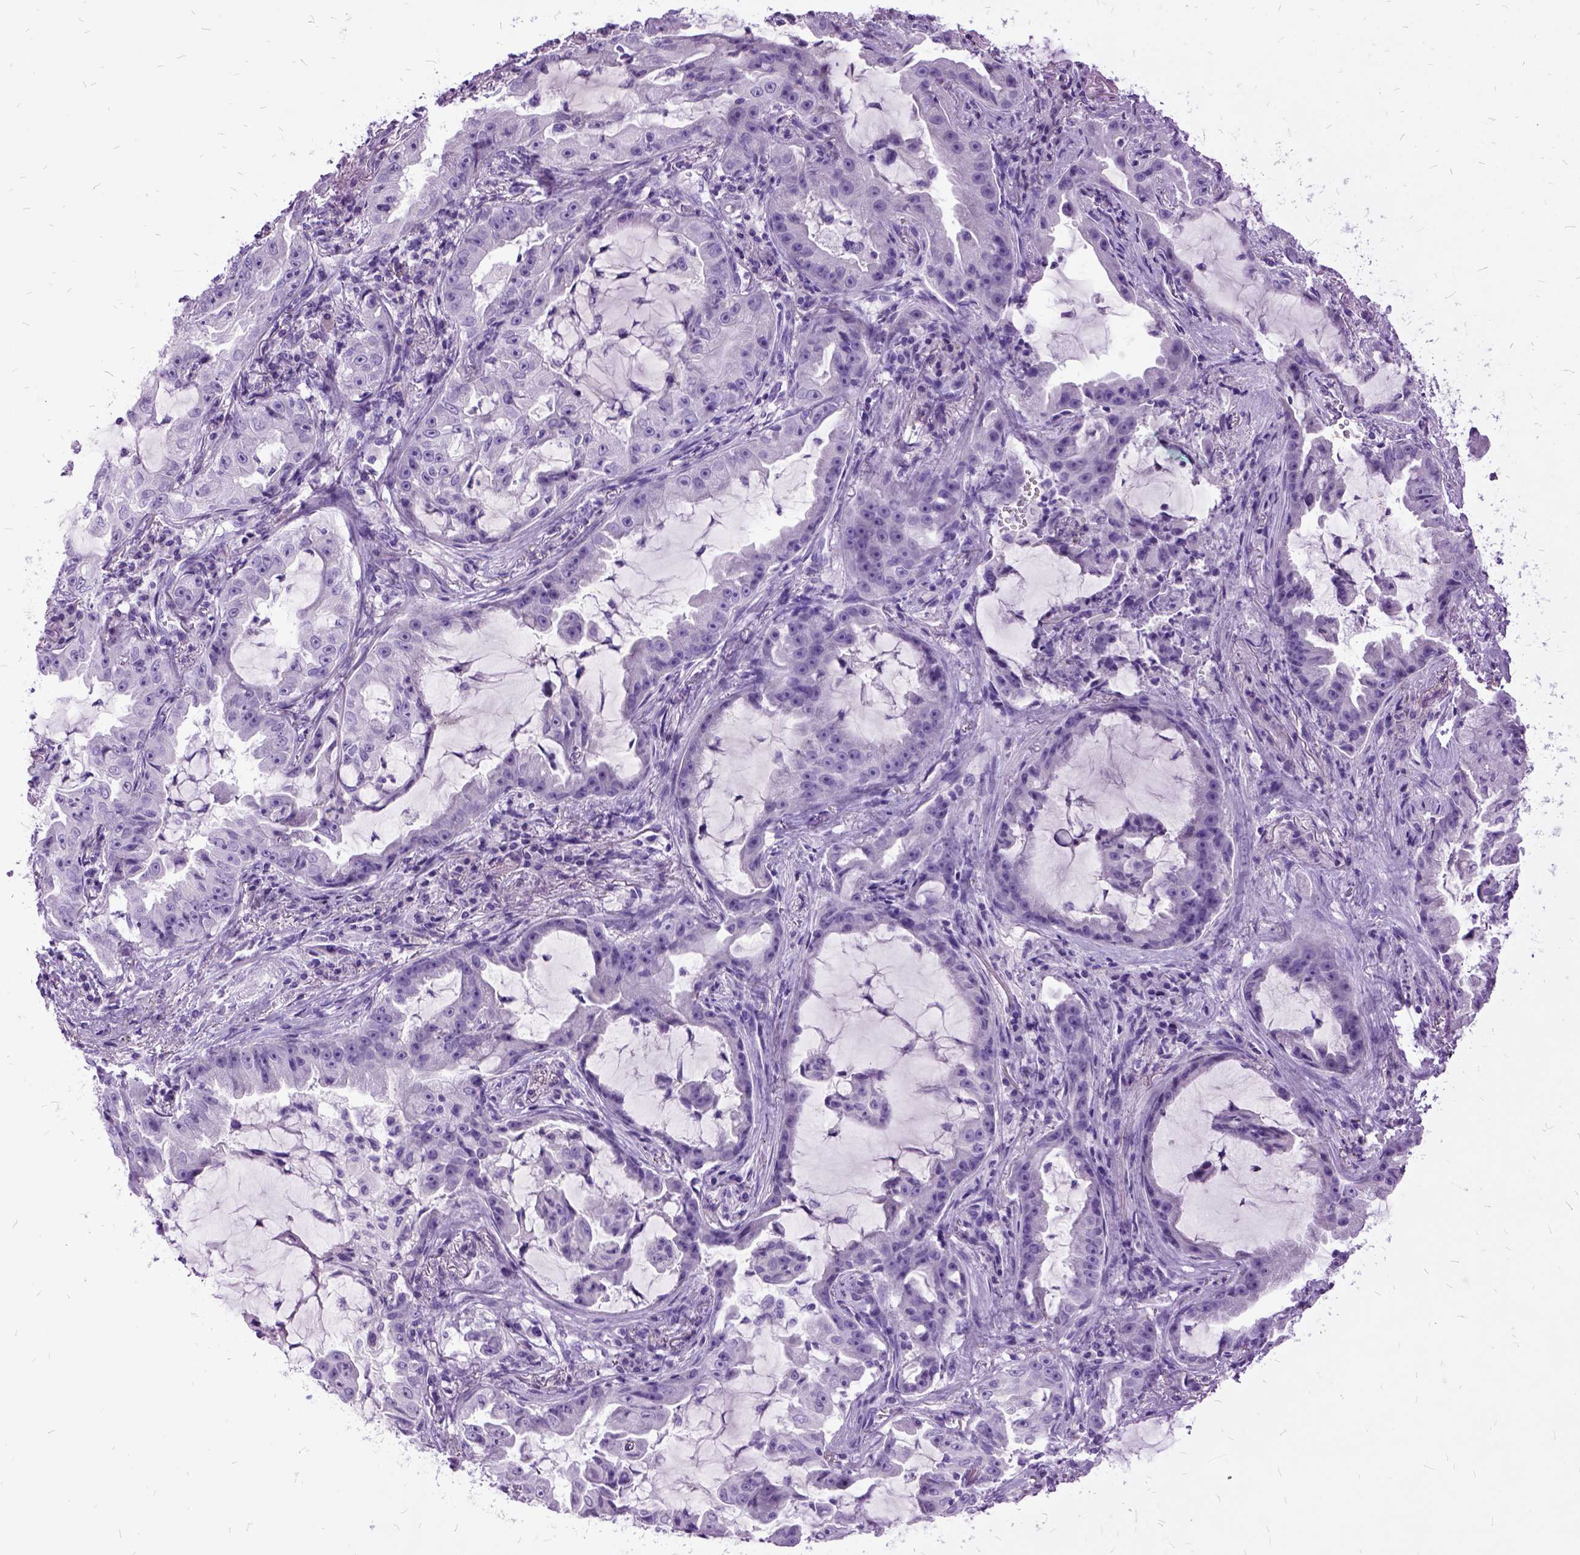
{"staining": {"intensity": "negative", "quantity": "none", "location": "none"}, "tissue": "lung cancer", "cell_type": "Tumor cells", "image_type": "cancer", "snomed": [{"axis": "morphology", "description": "Adenocarcinoma, NOS"}, {"axis": "topography", "description": "Lung"}], "caption": "This image is of adenocarcinoma (lung) stained with IHC to label a protein in brown with the nuclei are counter-stained blue. There is no expression in tumor cells.", "gene": "MME", "patient": {"sex": "female", "age": 52}}